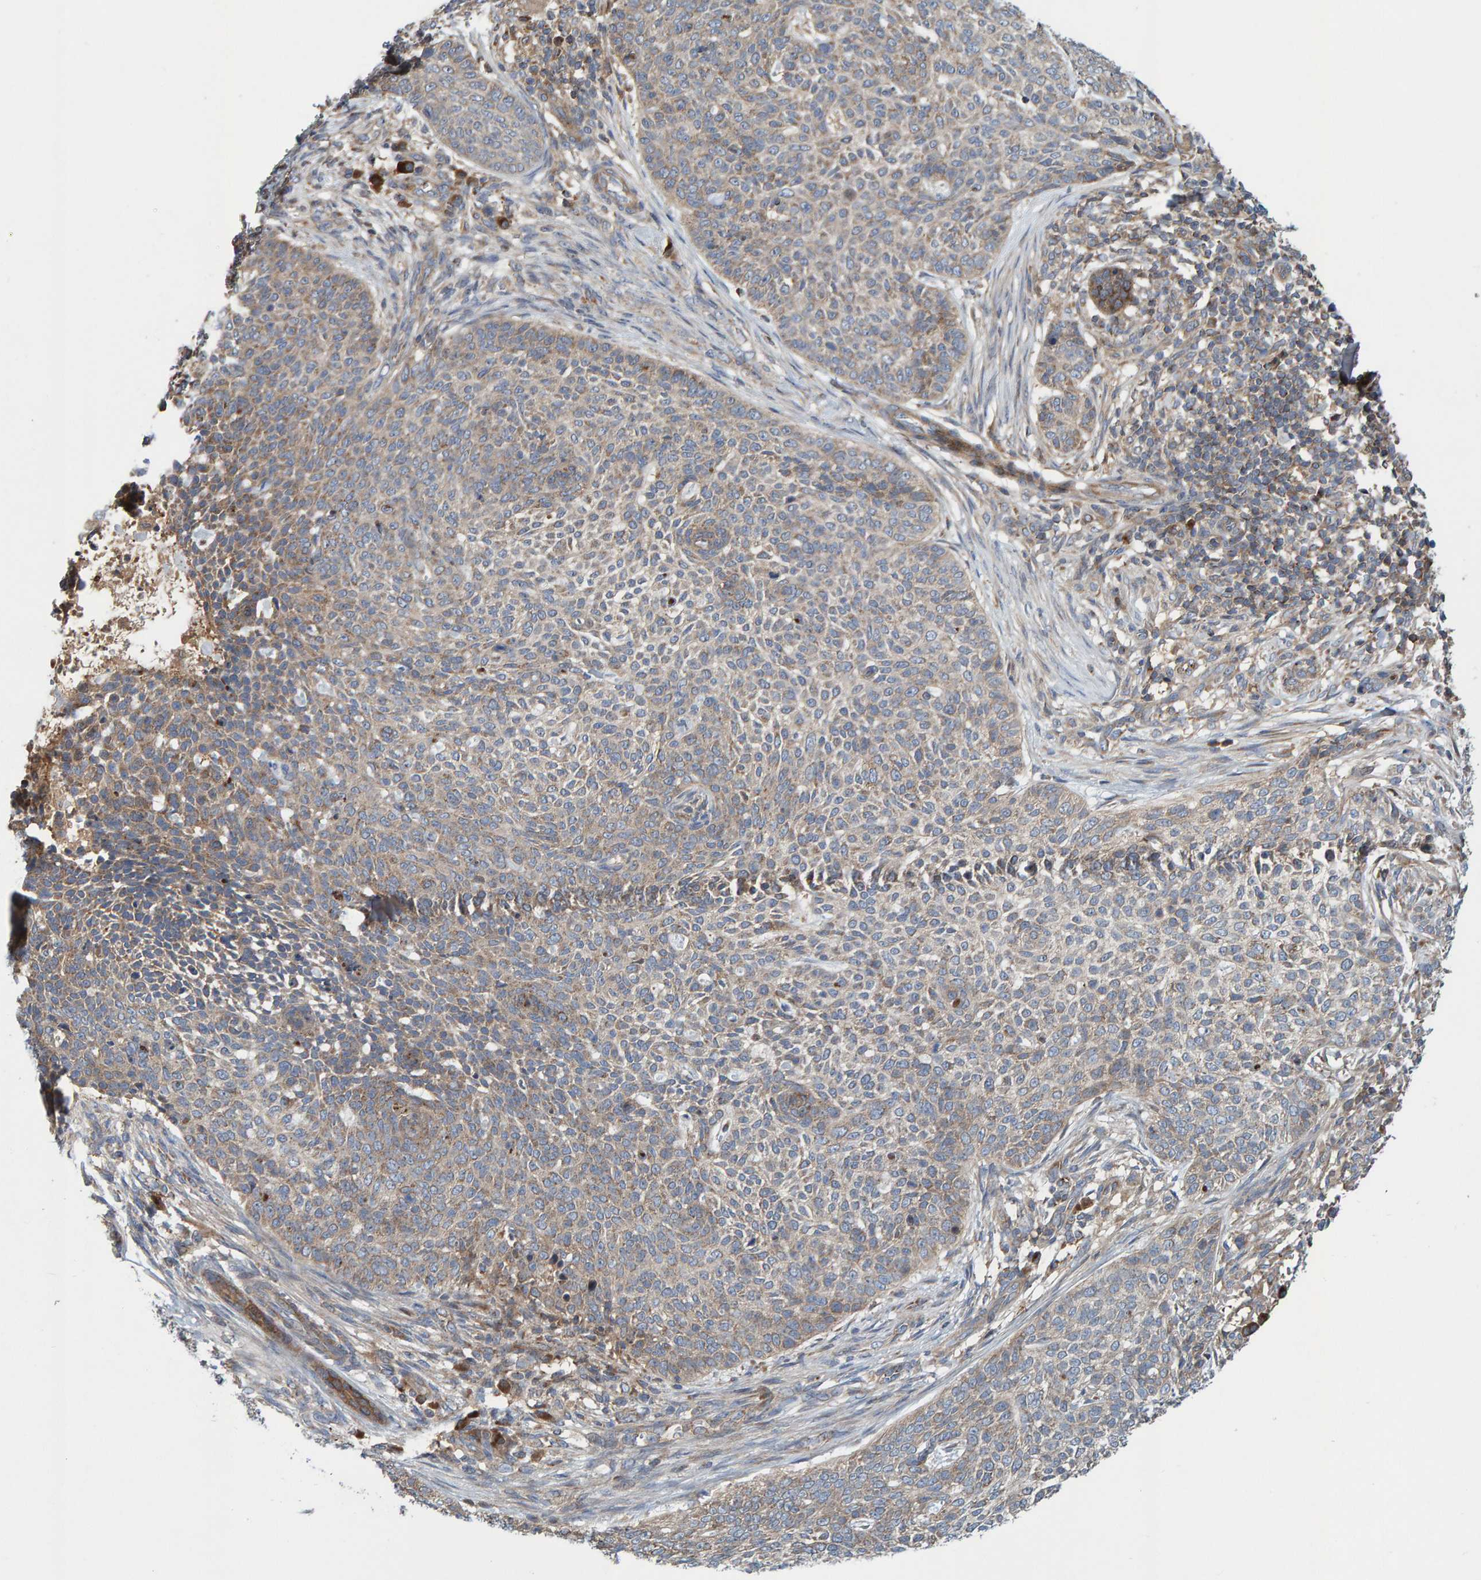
{"staining": {"intensity": "weak", "quantity": "<25%", "location": "cytoplasmic/membranous"}, "tissue": "skin cancer", "cell_type": "Tumor cells", "image_type": "cancer", "snomed": [{"axis": "morphology", "description": "Basal cell carcinoma"}, {"axis": "topography", "description": "Skin"}], "caption": "Photomicrograph shows no protein expression in tumor cells of skin cancer tissue.", "gene": "KIAA0753", "patient": {"sex": "female", "age": 64}}